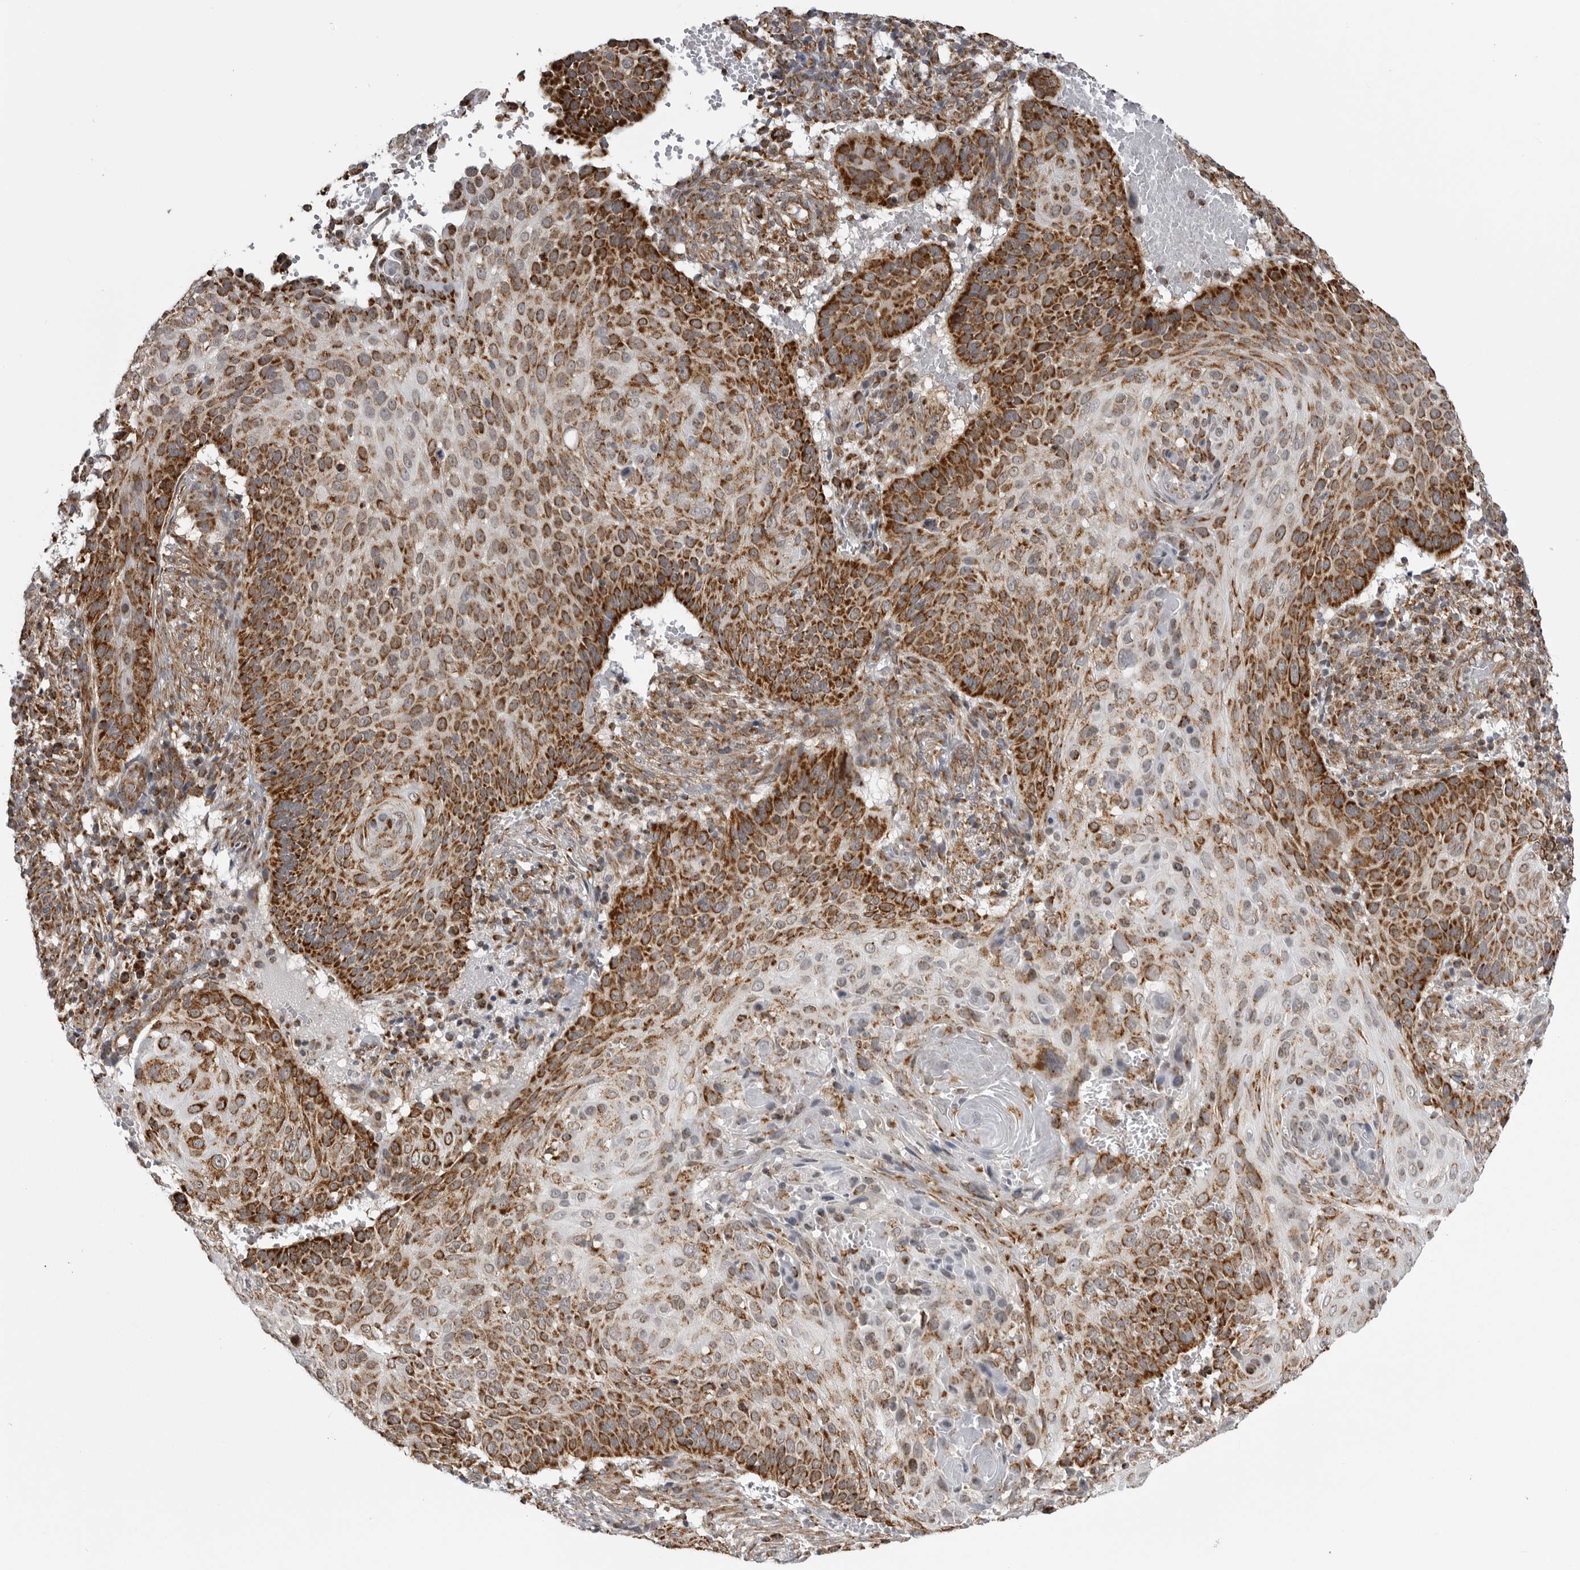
{"staining": {"intensity": "strong", "quantity": ">75%", "location": "cytoplasmic/membranous"}, "tissue": "cervical cancer", "cell_type": "Tumor cells", "image_type": "cancer", "snomed": [{"axis": "morphology", "description": "Squamous cell carcinoma, NOS"}, {"axis": "topography", "description": "Cervix"}], "caption": "There is high levels of strong cytoplasmic/membranous staining in tumor cells of cervical squamous cell carcinoma, as demonstrated by immunohistochemical staining (brown color).", "gene": "FH", "patient": {"sex": "female", "age": 74}}